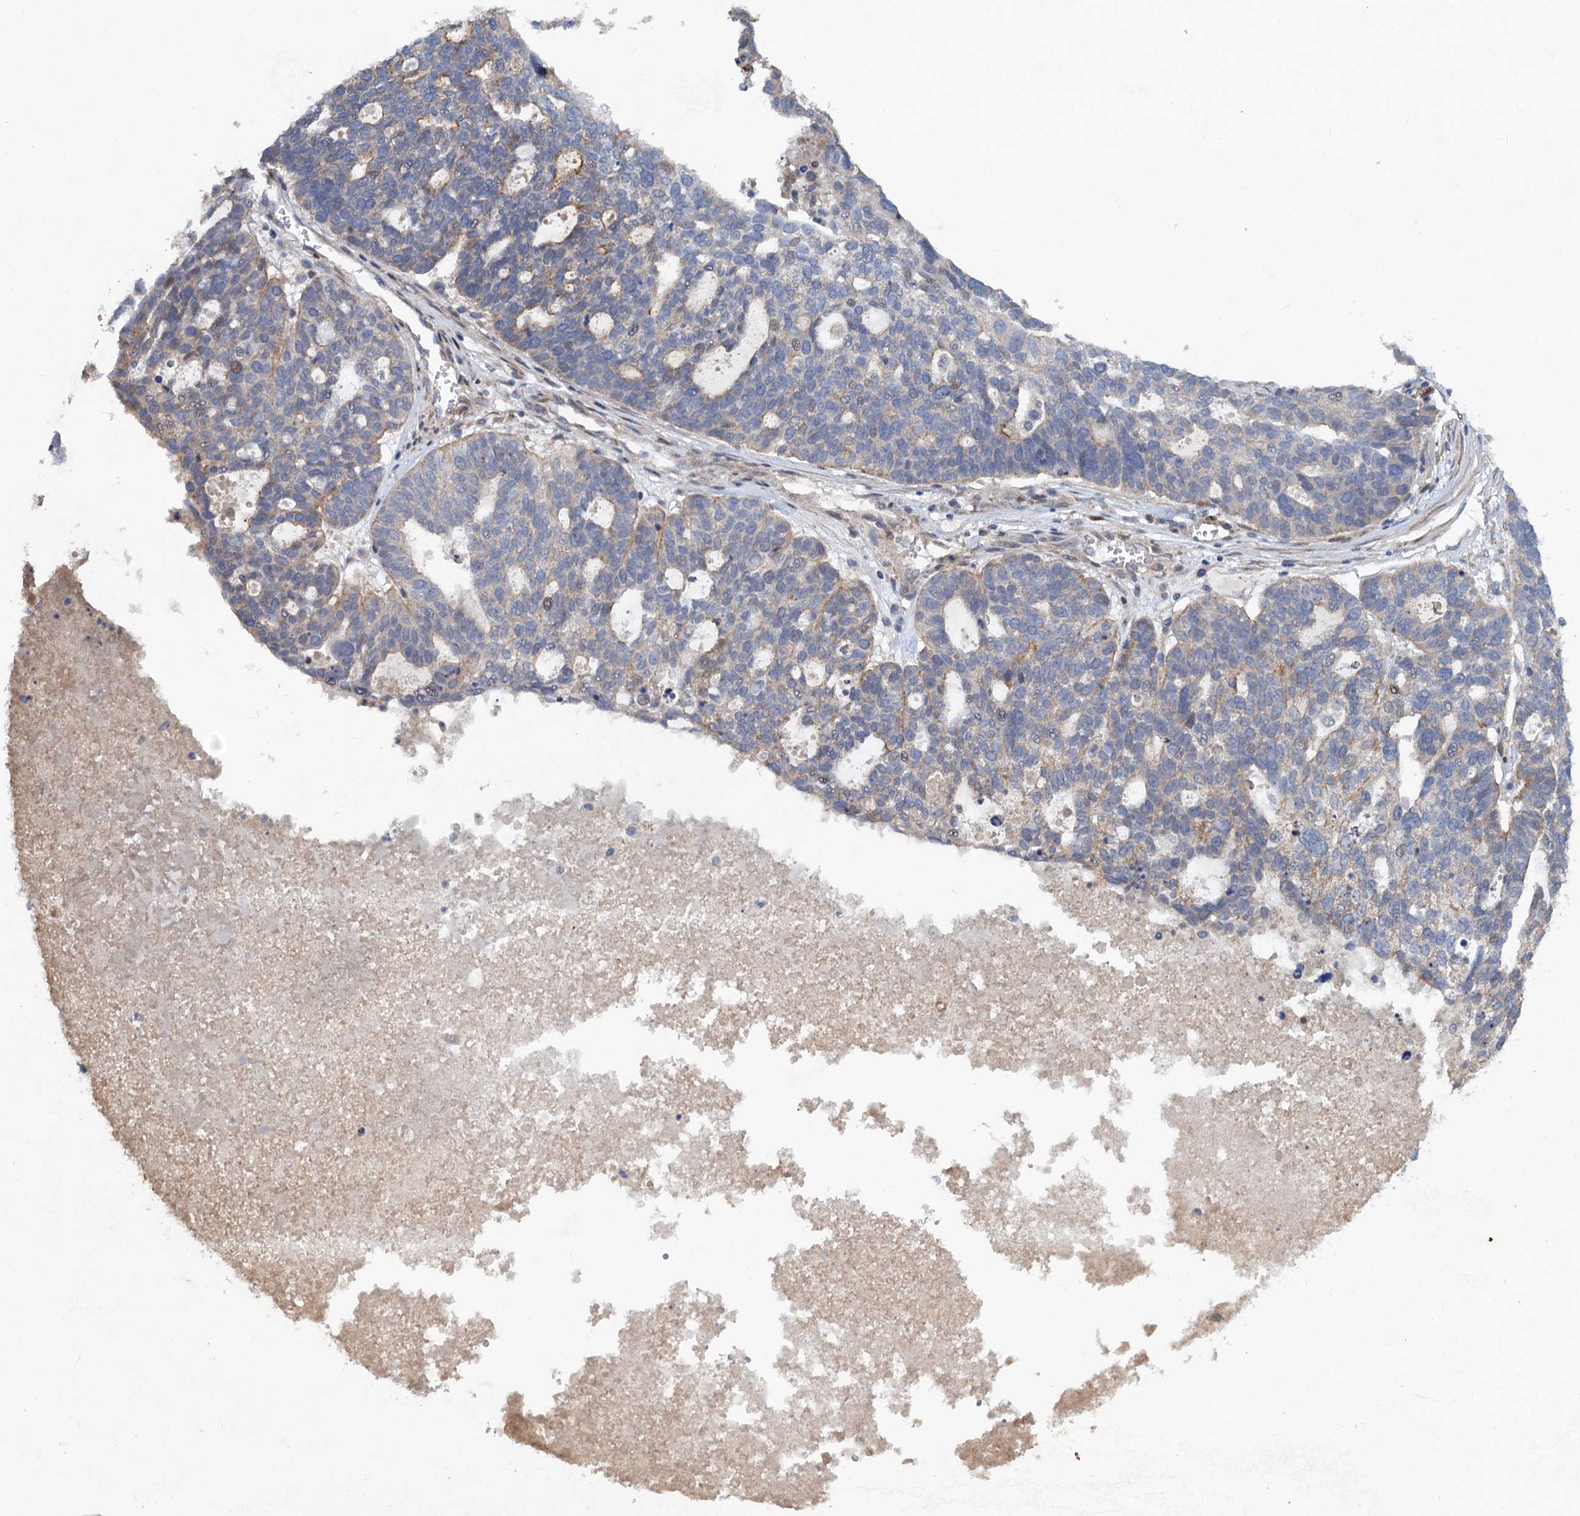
{"staining": {"intensity": "negative", "quantity": "none", "location": "none"}, "tissue": "ovarian cancer", "cell_type": "Tumor cells", "image_type": "cancer", "snomed": [{"axis": "morphology", "description": "Cystadenocarcinoma, serous, NOS"}, {"axis": "topography", "description": "Ovary"}], "caption": "Immunohistochemical staining of human ovarian serous cystadenocarcinoma demonstrates no significant staining in tumor cells.", "gene": "NUDT22", "patient": {"sex": "female", "age": 59}}